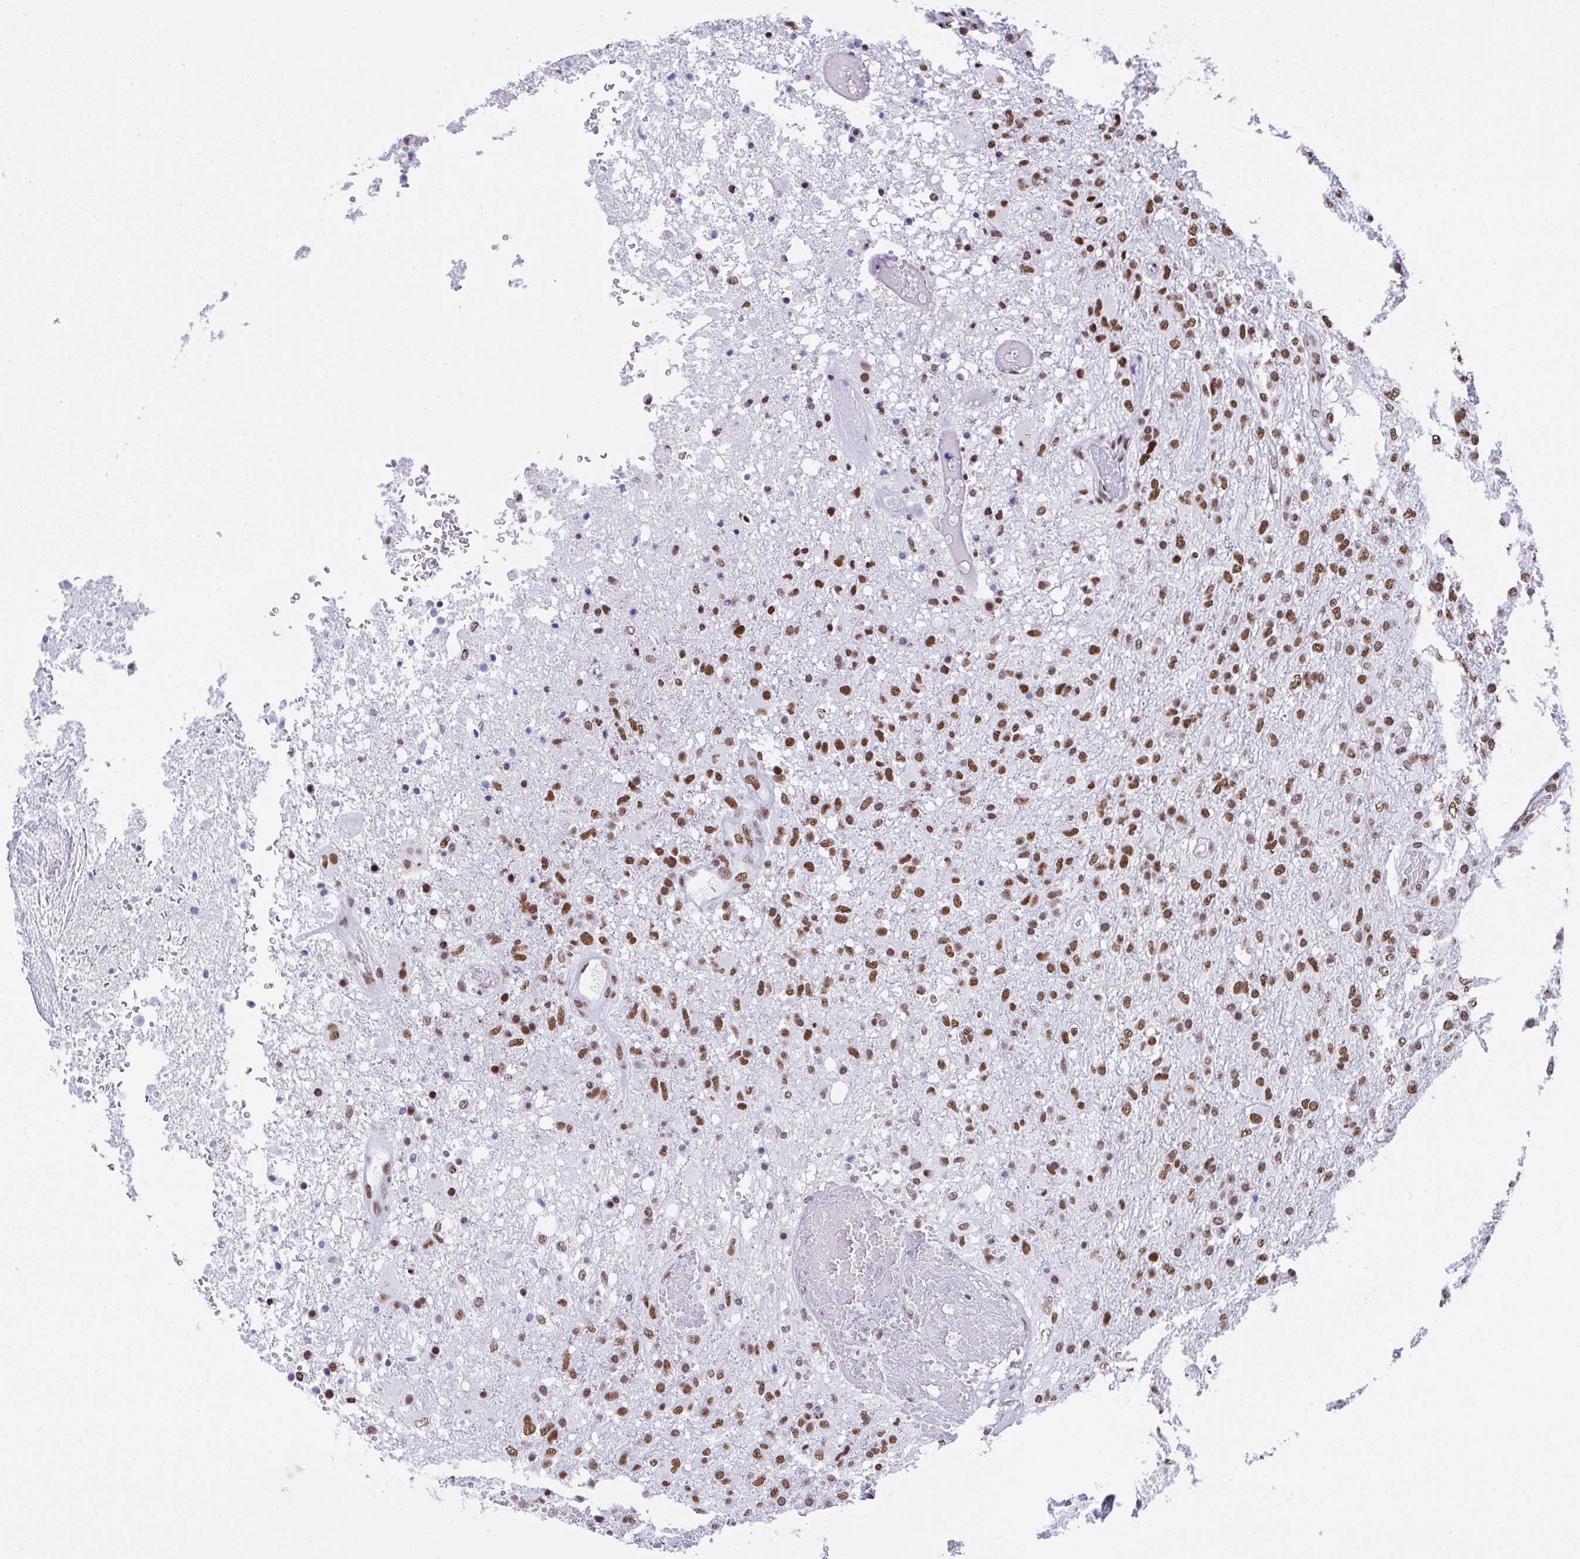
{"staining": {"intensity": "moderate", "quantity": ">75%", "location": "nuclear"}, "tissue": "glioma", "cell_type": "Tumor cells", "image_type": "cancer", "snomed": [{"axis": "morphology", "description": "Glioma, malignant, High grade"}, {"axis": "topography", "description": "Brain"}], "caption": "An immunohistochemistry photomicrograph of tumor tissue is shown. Protein staining in brown highlights moderate nuclear positivity in glioma within tumor cells. (DAB (3,3'-diaminobenzidine) IHC with brightfield microscopy, high magnification).", "gene": "DDX52", "patient": {"sex": "female", "age": 74}}